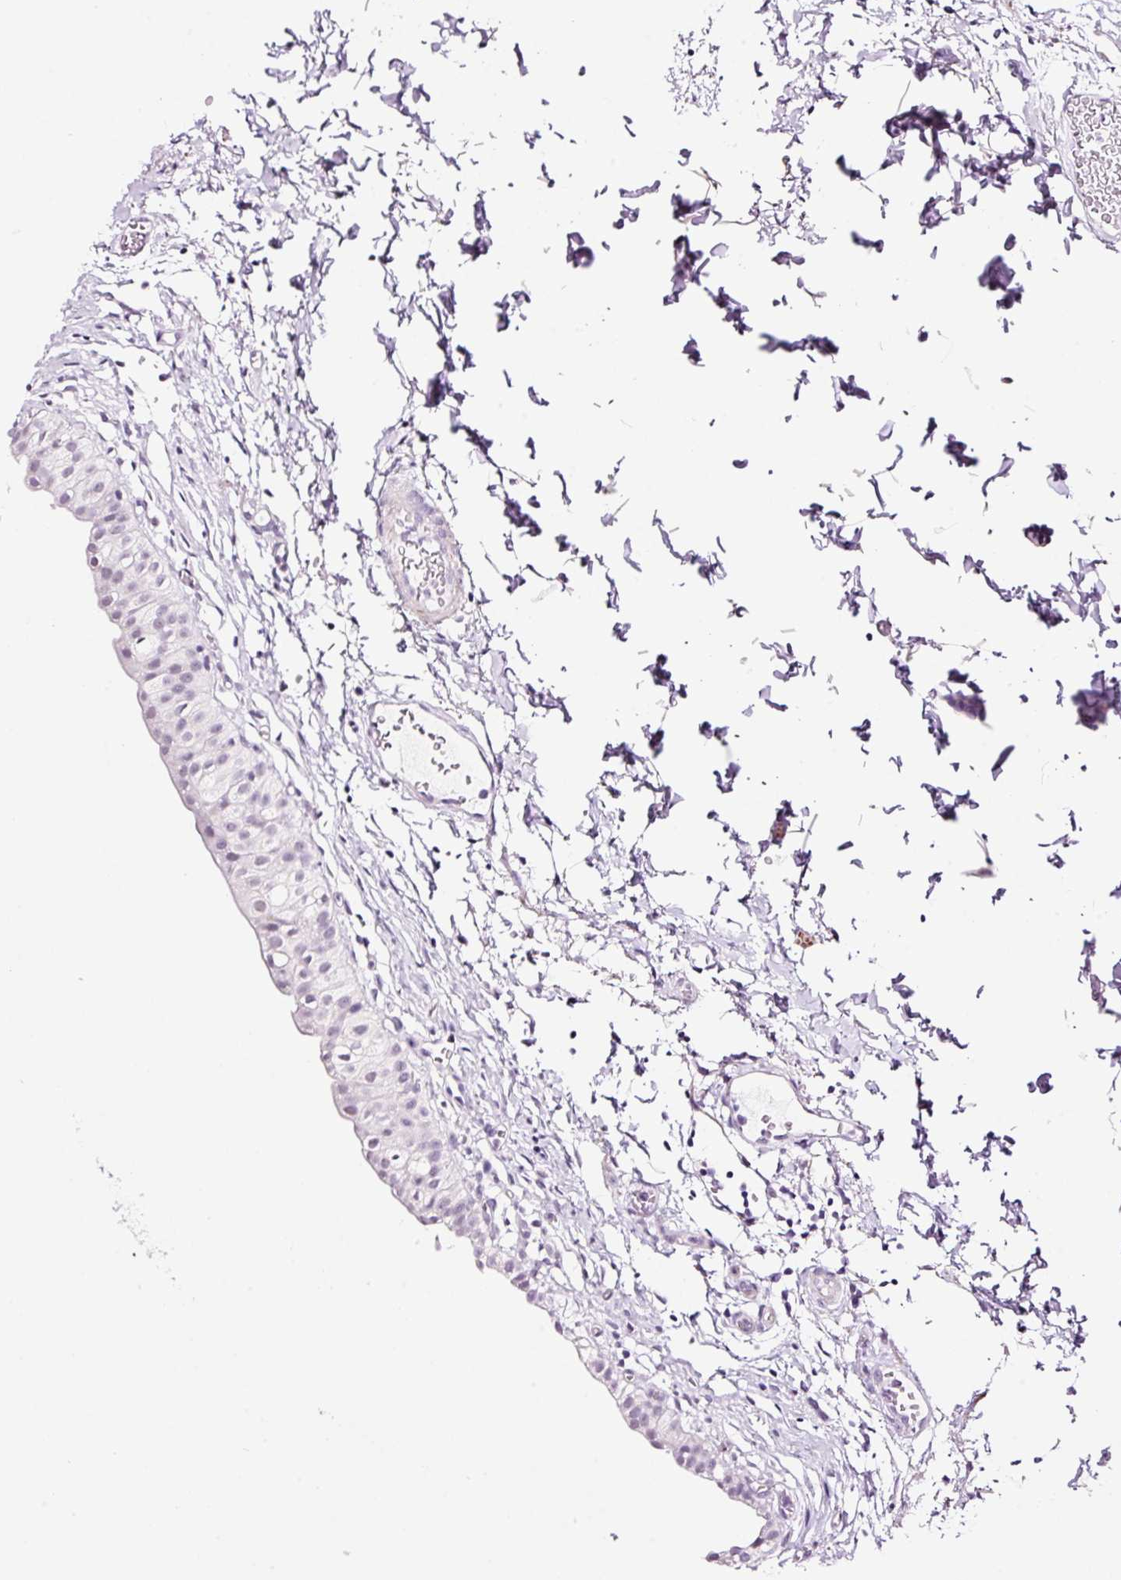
{"staining": {"intensity": "negative", "quantity": "none", "location": "none"}, "tissue": "urinary bladder", "cell_type": "Urothelial cells", "image_type": "normal", "snomed": [{"axis": "morphology", "description": "Normal tissue, NOS"}, {"axis": "topography", "description": "Urinary bladder"}, {"axis": "topography", "description": "Peripheral nerve tissue"}], "caption": "Immunohistochemistry (IHC) image of normal human urinary bladder stained for a protein (brown), which shows no staining in urothelial cells.", "gene": "RTF2", "patient": {"sex": "male", "age": 55}}